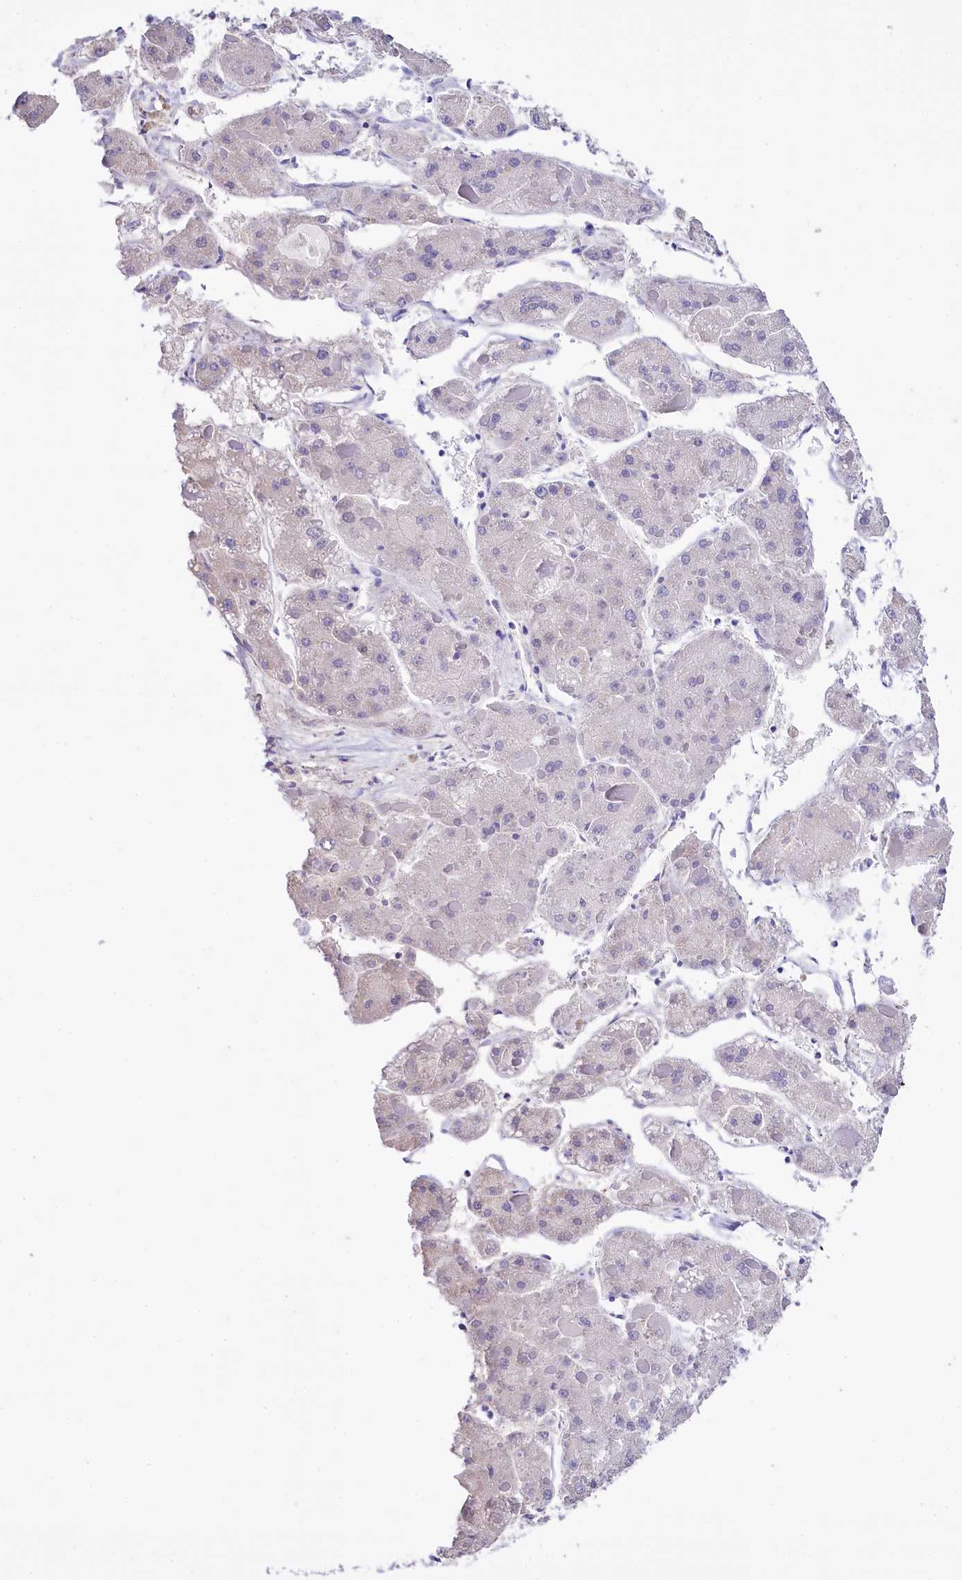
{"staining": {"intensity": "negative", "quantity": "none", "location": "none"}, "tissue": "liver cancer", "cell_type": "Tumor cells", "image_type": "cancer", "snomed": [{"axis": "morphology", "description": "Carcinoma, Hepatocellular, NOS"}, {"axis": "topography", "description": "Liver"}], "caption": "Tumor cells are negative for brown protein staining in liver cancer (hepatocellular carcinoma).", "gene": "SPATS2", "patient": {"sex": "female", "age": 73}}